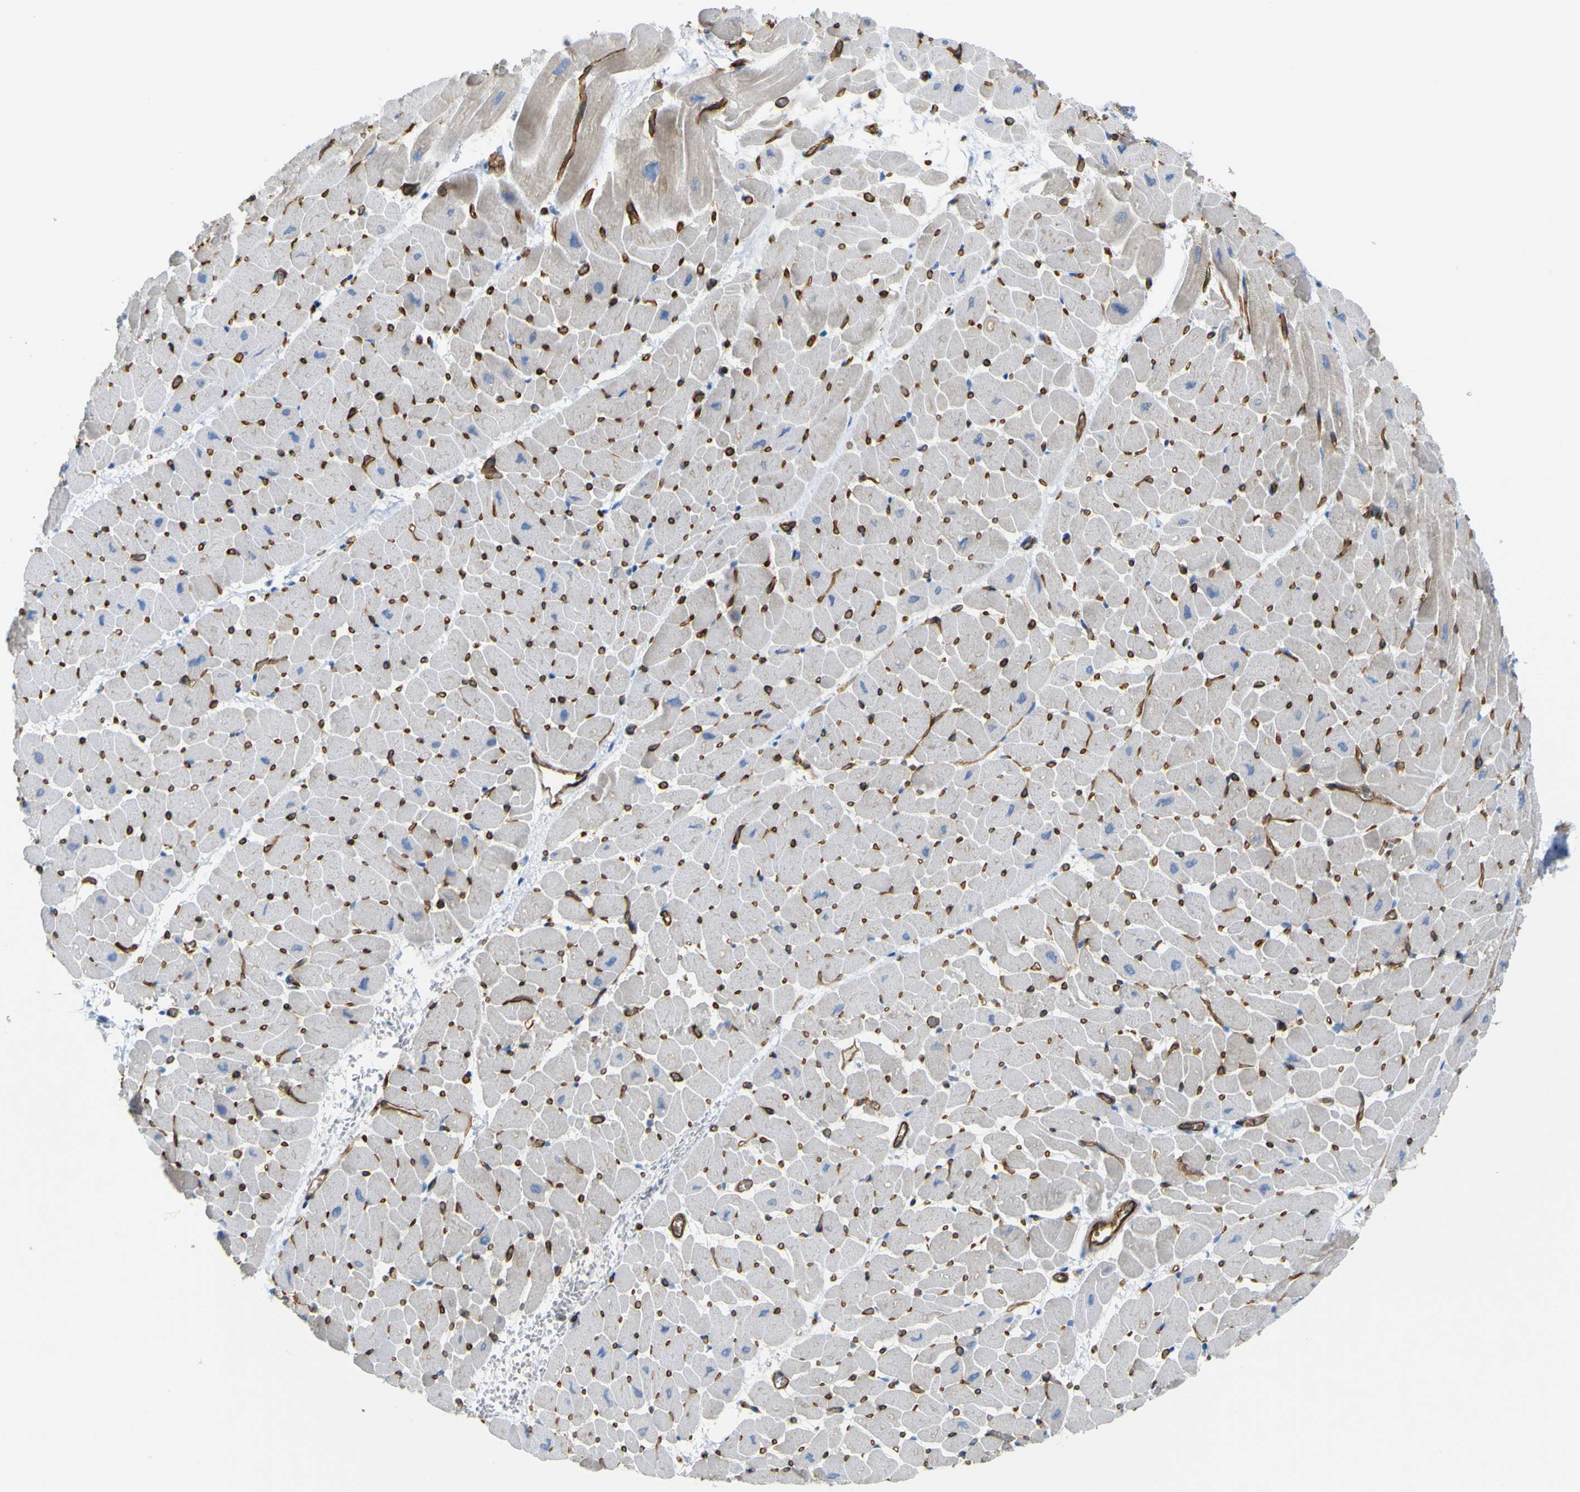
{"staining": {"intensity": "weak", "quantity": "<25%", "location": "cytoplasmic/membranous"}, "tissue": "heart muscle", "cell_type": "Cardiomyocytes", "image_type": "normal", "snomed": [{"axis": "morphology", "description": "Normal tissue, NOS"}, {"axis": "topography", "description": "Heart"}], "caption": "High power microscopy photomicrograph of an IHC histopathology image of unremarkable heart muscle, revealing no significant expression in cardiomyocytes. (Stains: DAB (3,3'-diaminobenzidine) IHC with hematoxylin counter stain, Microscopy: brightfield microscopy at high magnification).", "gene": "CD93", "patient": {"sex": "male", "age": 45}}